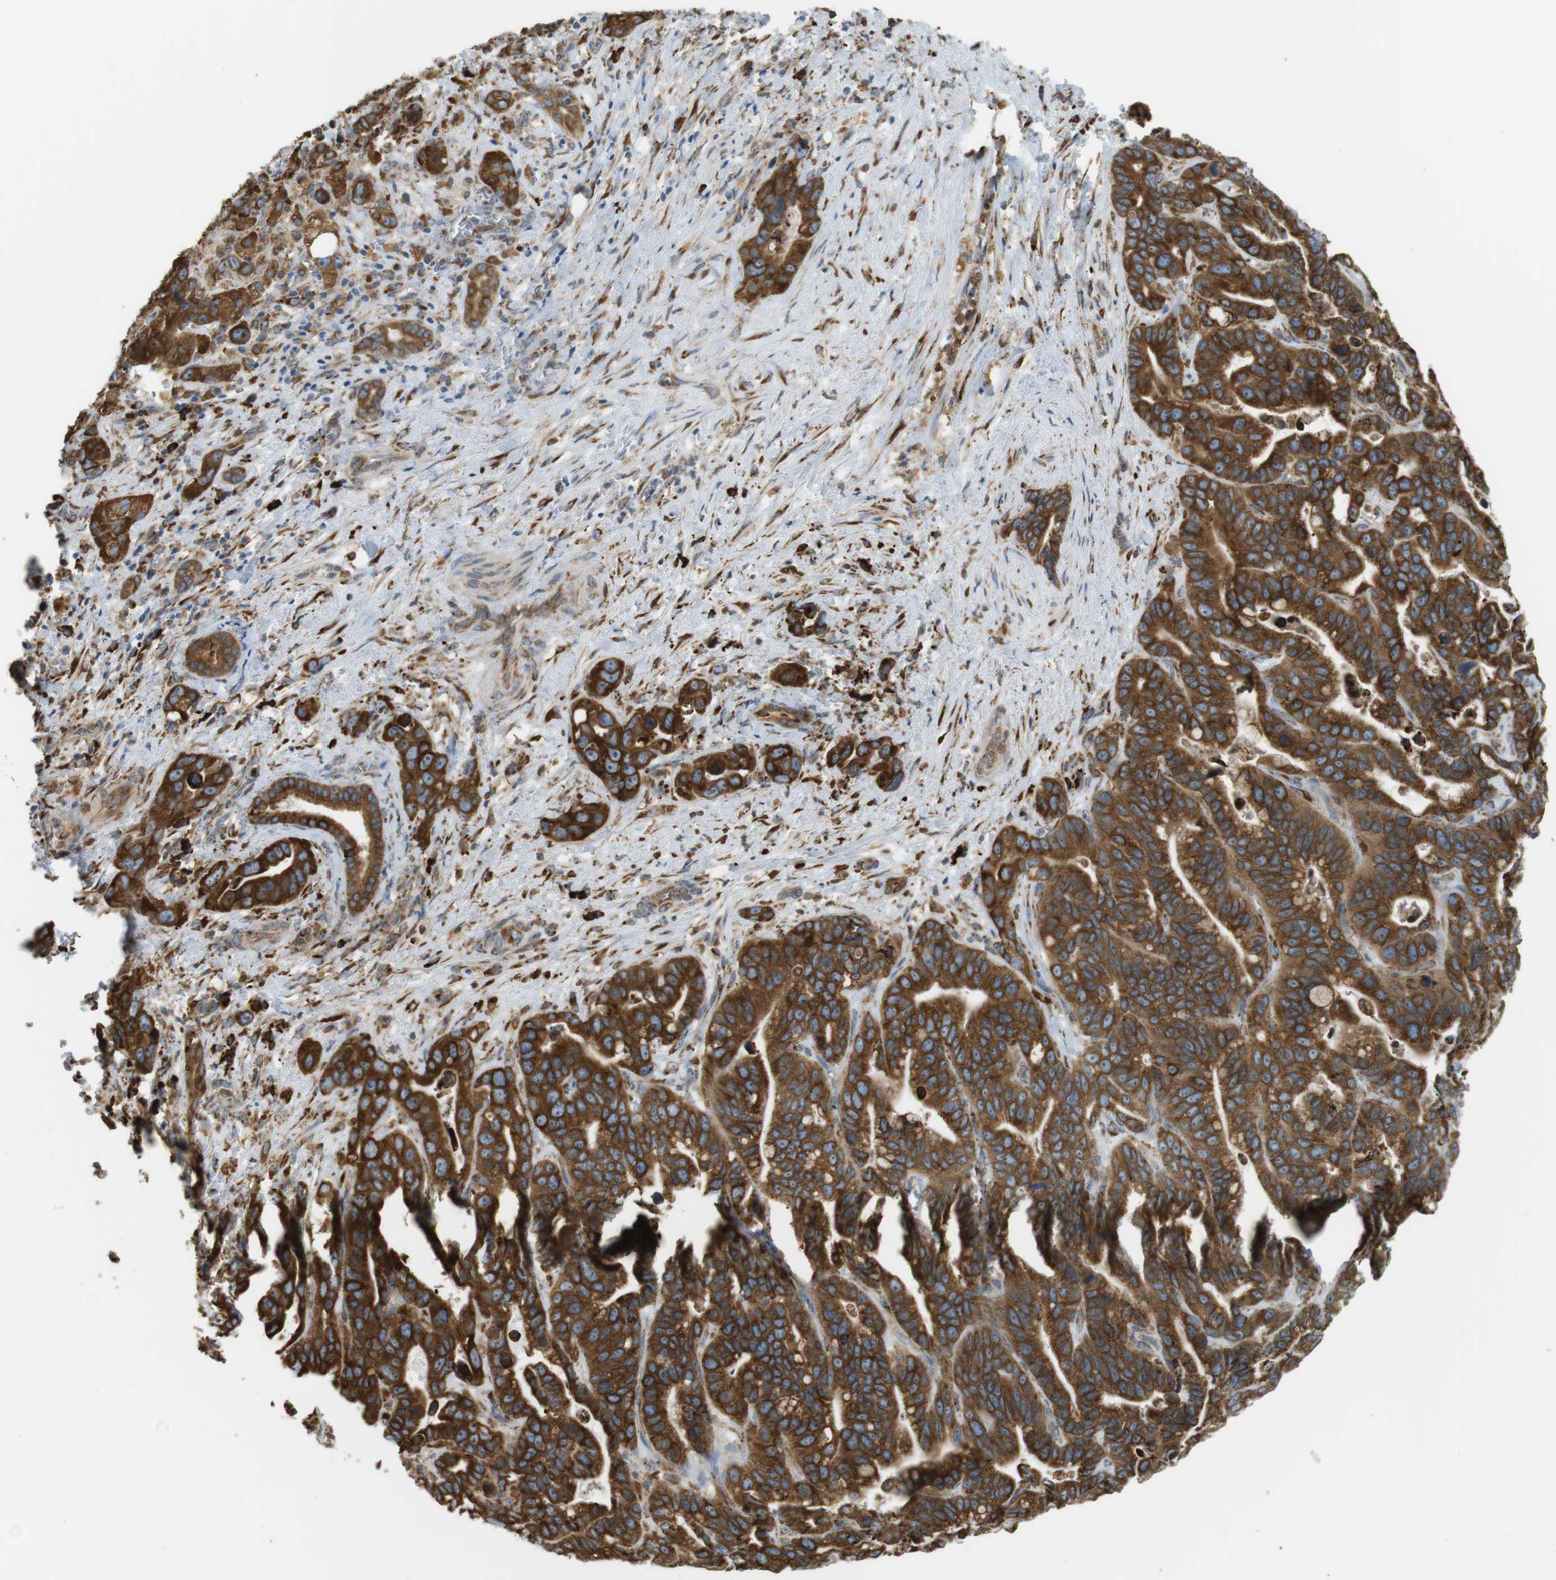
{"staining": {"intensity": "strong", "quantity": ">75%", "location": "cytoplasmic/membranous"}, "tissue": "liver cancer", "cell_type": "Tumor cells", "image_type": "cancer", "snomed": [{"axis": "morphology", "description": "Cholangiocarcinoma"}, {"axis": "topography", "description": "Liver"}], "caption": "Protein analysis of cholangiocarcinoma (liver) tissue shows strong cytoplasmic/membranous positivity in approximately >75% of tumor cells. (DAB IHC, brown staining for protein, blue staining for nuclei).", "gene": "MBOAT2", "patient": {"sex": "female", "age": 65}}